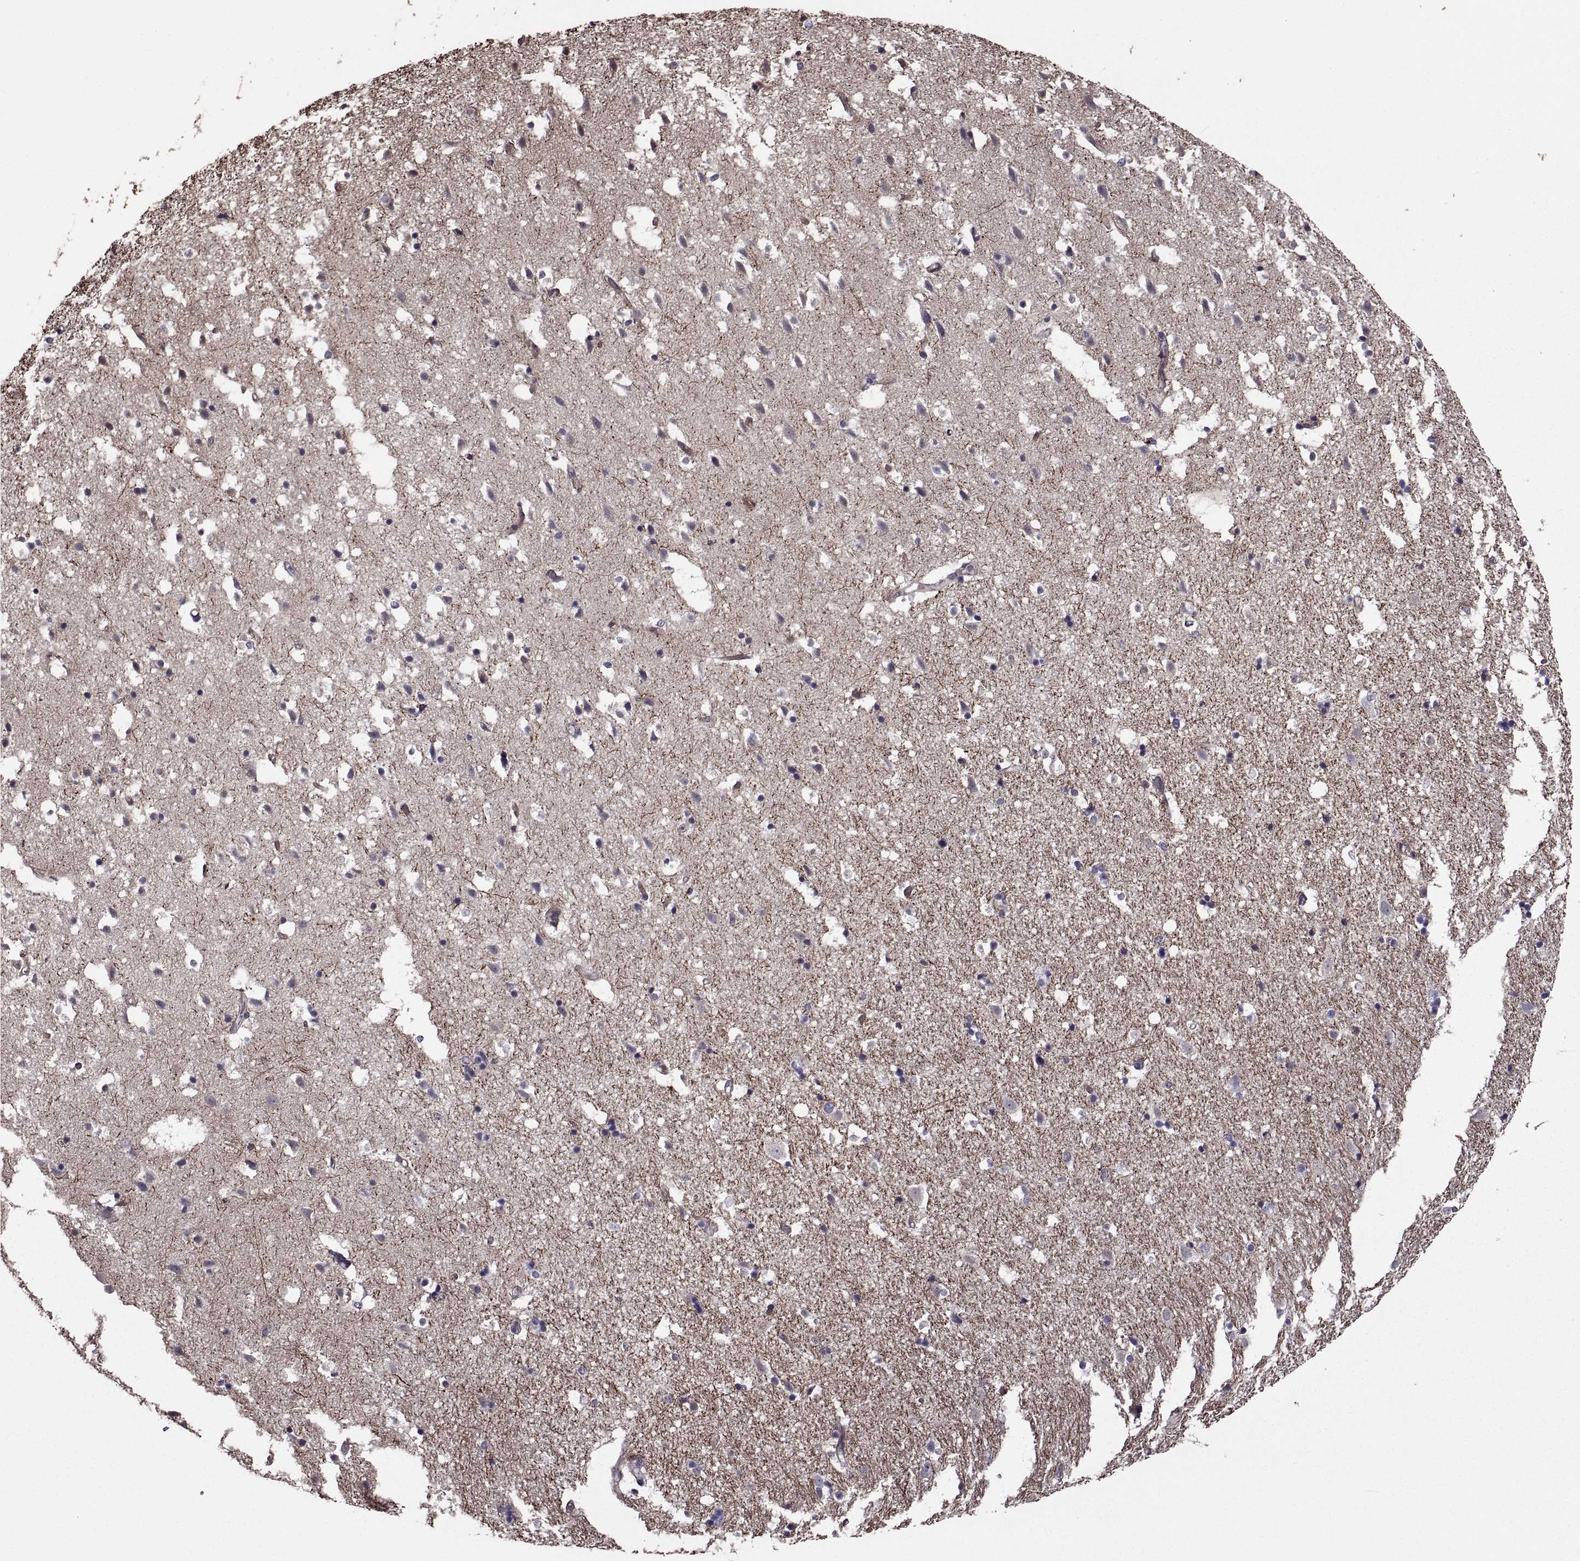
{"staining": {"intensity": "negative", "quantity": "none", "location": "none"}, "tissue": "hippocampus", "cell_type": "Glial cells", "image_type": "normal", "snomed": [{"axis": "morphology", "description": "Normal tissue, NOS"}, {"axis": "topography", "description": "Hippocampus"}], "caption": "An immunohistochemistry (IHC) histopathology image of normal hippocampus is shown. There is no staining in glial cells of hippocampus. (Brightfield microscopy of DAB immunohistochemistry (IHC) at high magnification).", "gene": "PMM2", "patient": {"sex": "male", "age": 49}}